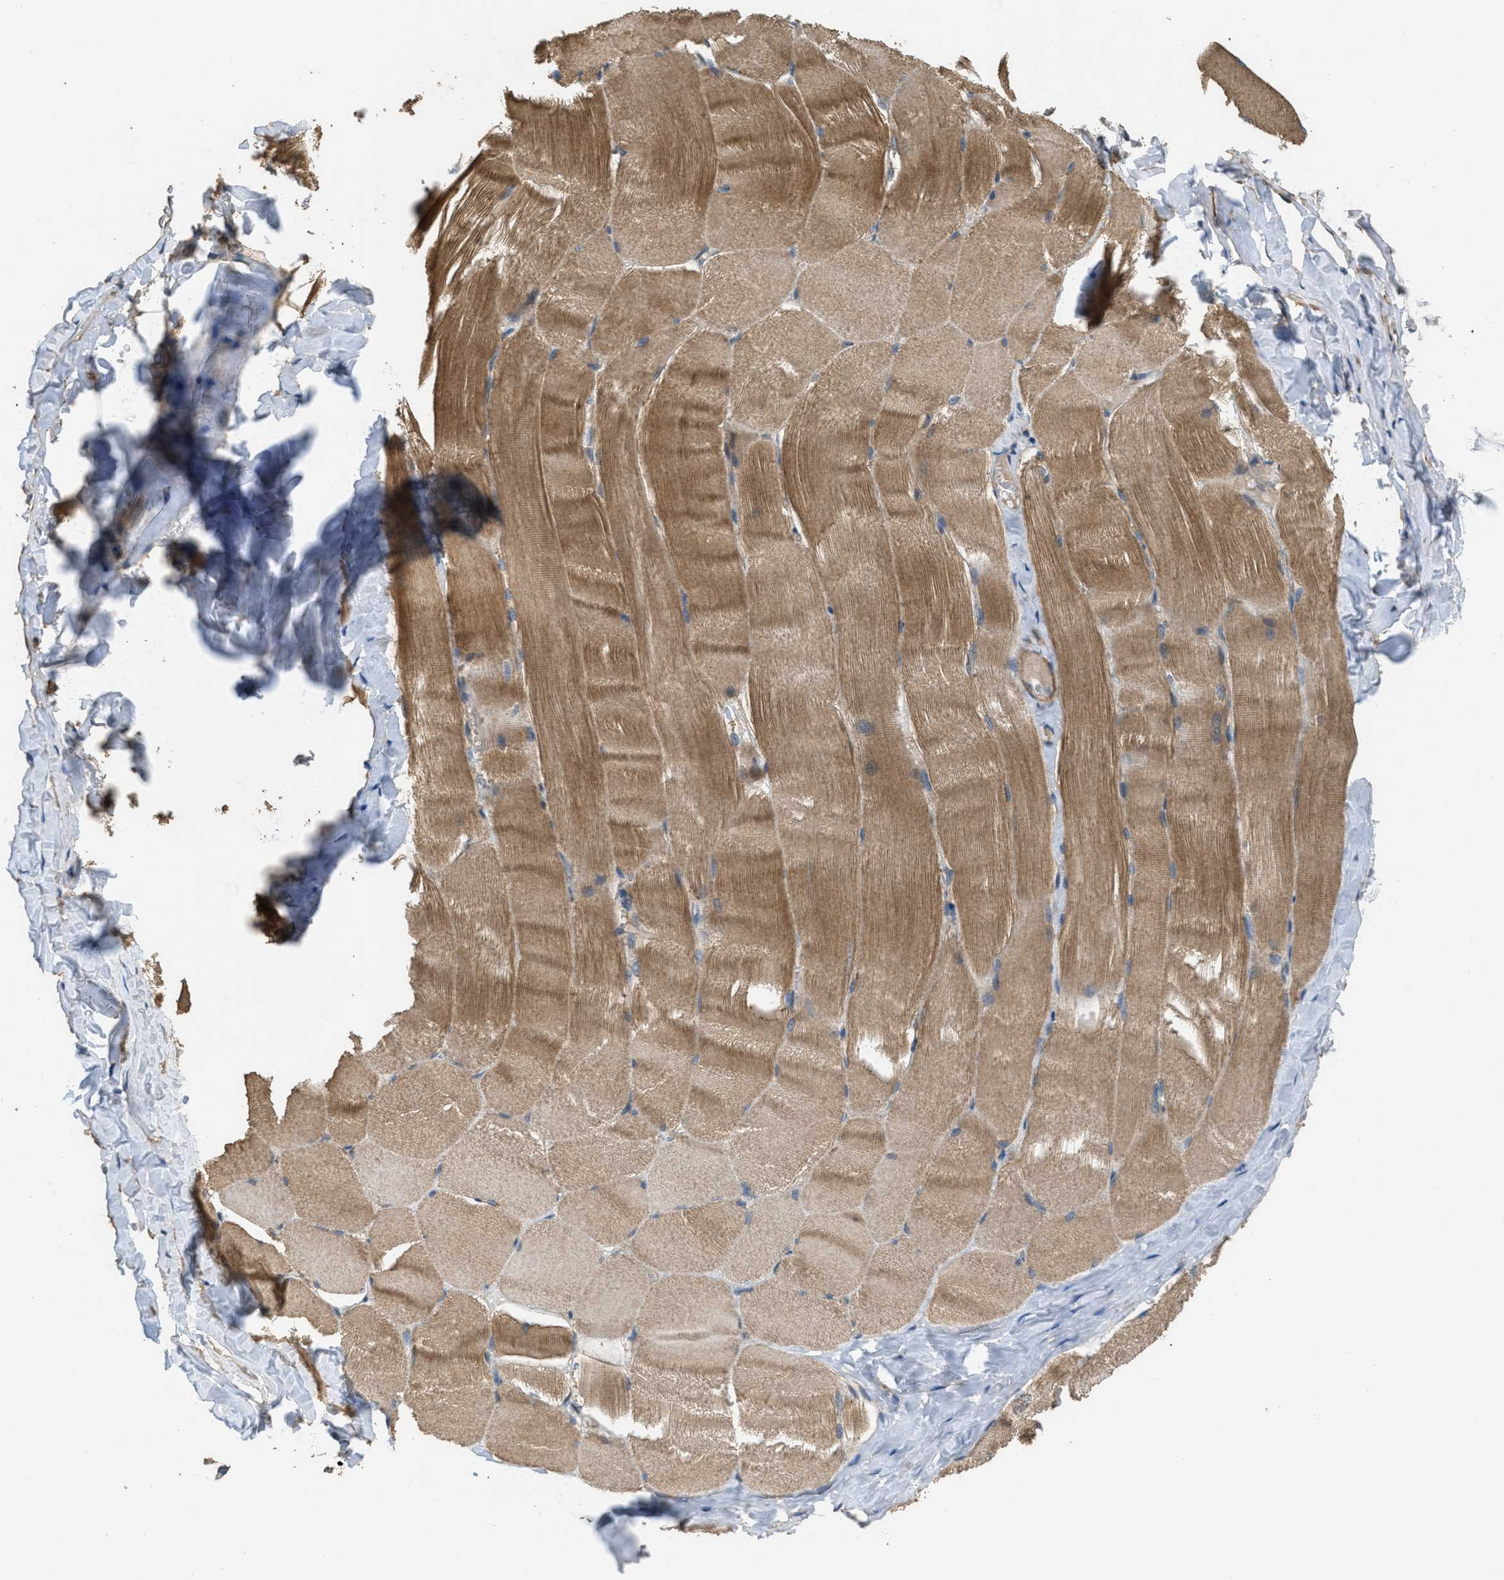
{"staining": {"intensity": "moderate", "quantity": ">75%", "location": "cytoplasmic/membranous"}, "tissue": "skeletal muscle", "cell_type": "Myocytes", "image_type": "normal", "snomed": [{"axis": "morphology", "description": "Normal tissue, NOS"}, {"axis": "morphology", "description": "Squamous cell carcinoma, NOS"}, {"axis": "topography", "description": "Skeletal muscle"}], "caption": "The micrograph reveals immunohistochemical staining of benign skeletal muscle. There is moderate cytoplasmic/membranous expression is present in approximately >75% of myocytes.", "gene": "THBS2", "patient": {"sex": "male", "age": 51}}